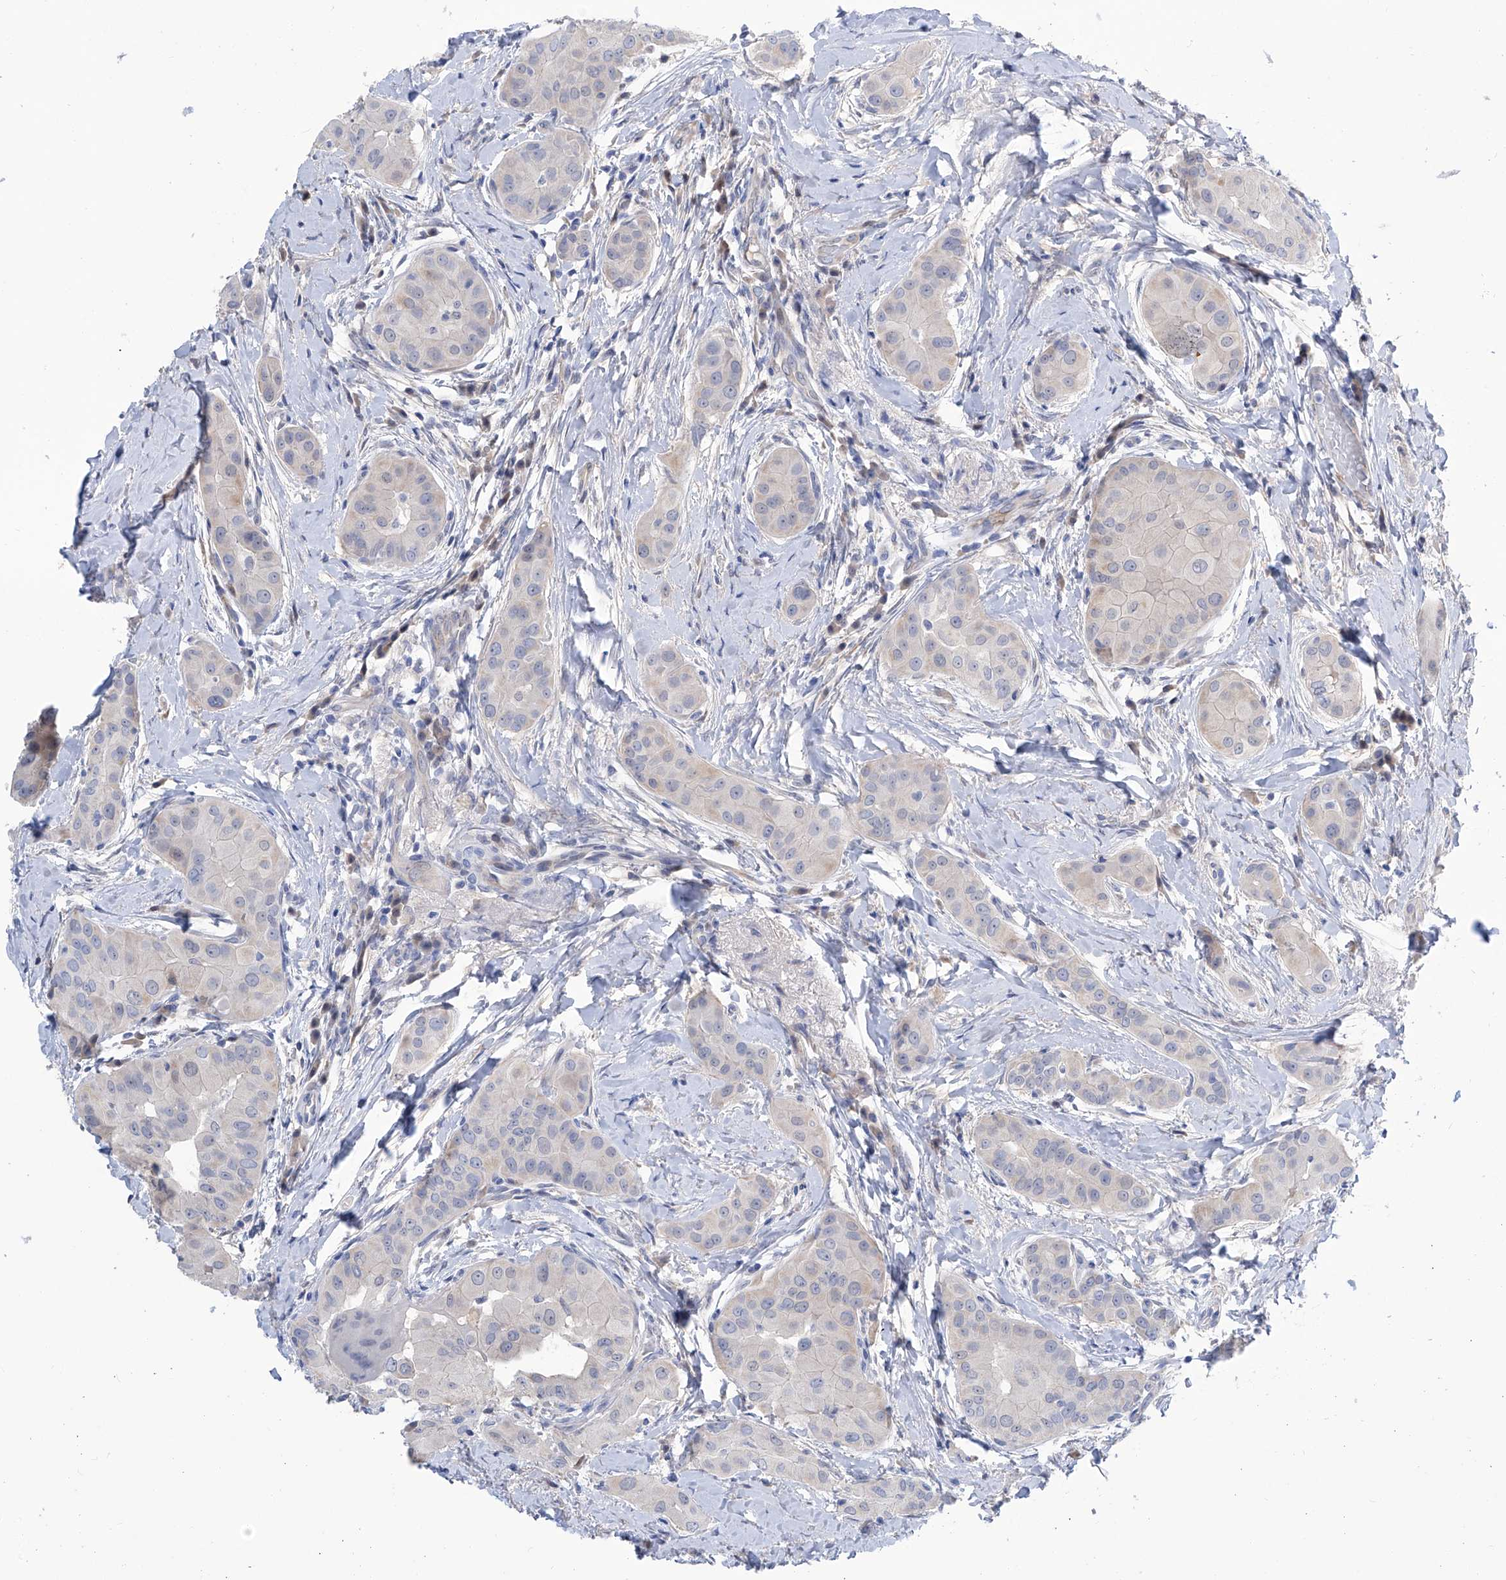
{"staining": {"intensity": "negative", "quantity": "none", "location": "none"}, "tissue": "thyroid cancer", "cell_type": "Tumor cells", "image_type": "cancer", "snomed": [{"axis": "morphology", "description": "Papillary adenocarcinoma, NOS"}, {"axis": "topography", "description": "Thyroid gland"}], "caption": "The IHC image has no significant expression in tumor cells of thyroid papillary adenocarcinoma tissue.", "gene": "PGM3", "patient": {"sex": "male", "age": 33}}